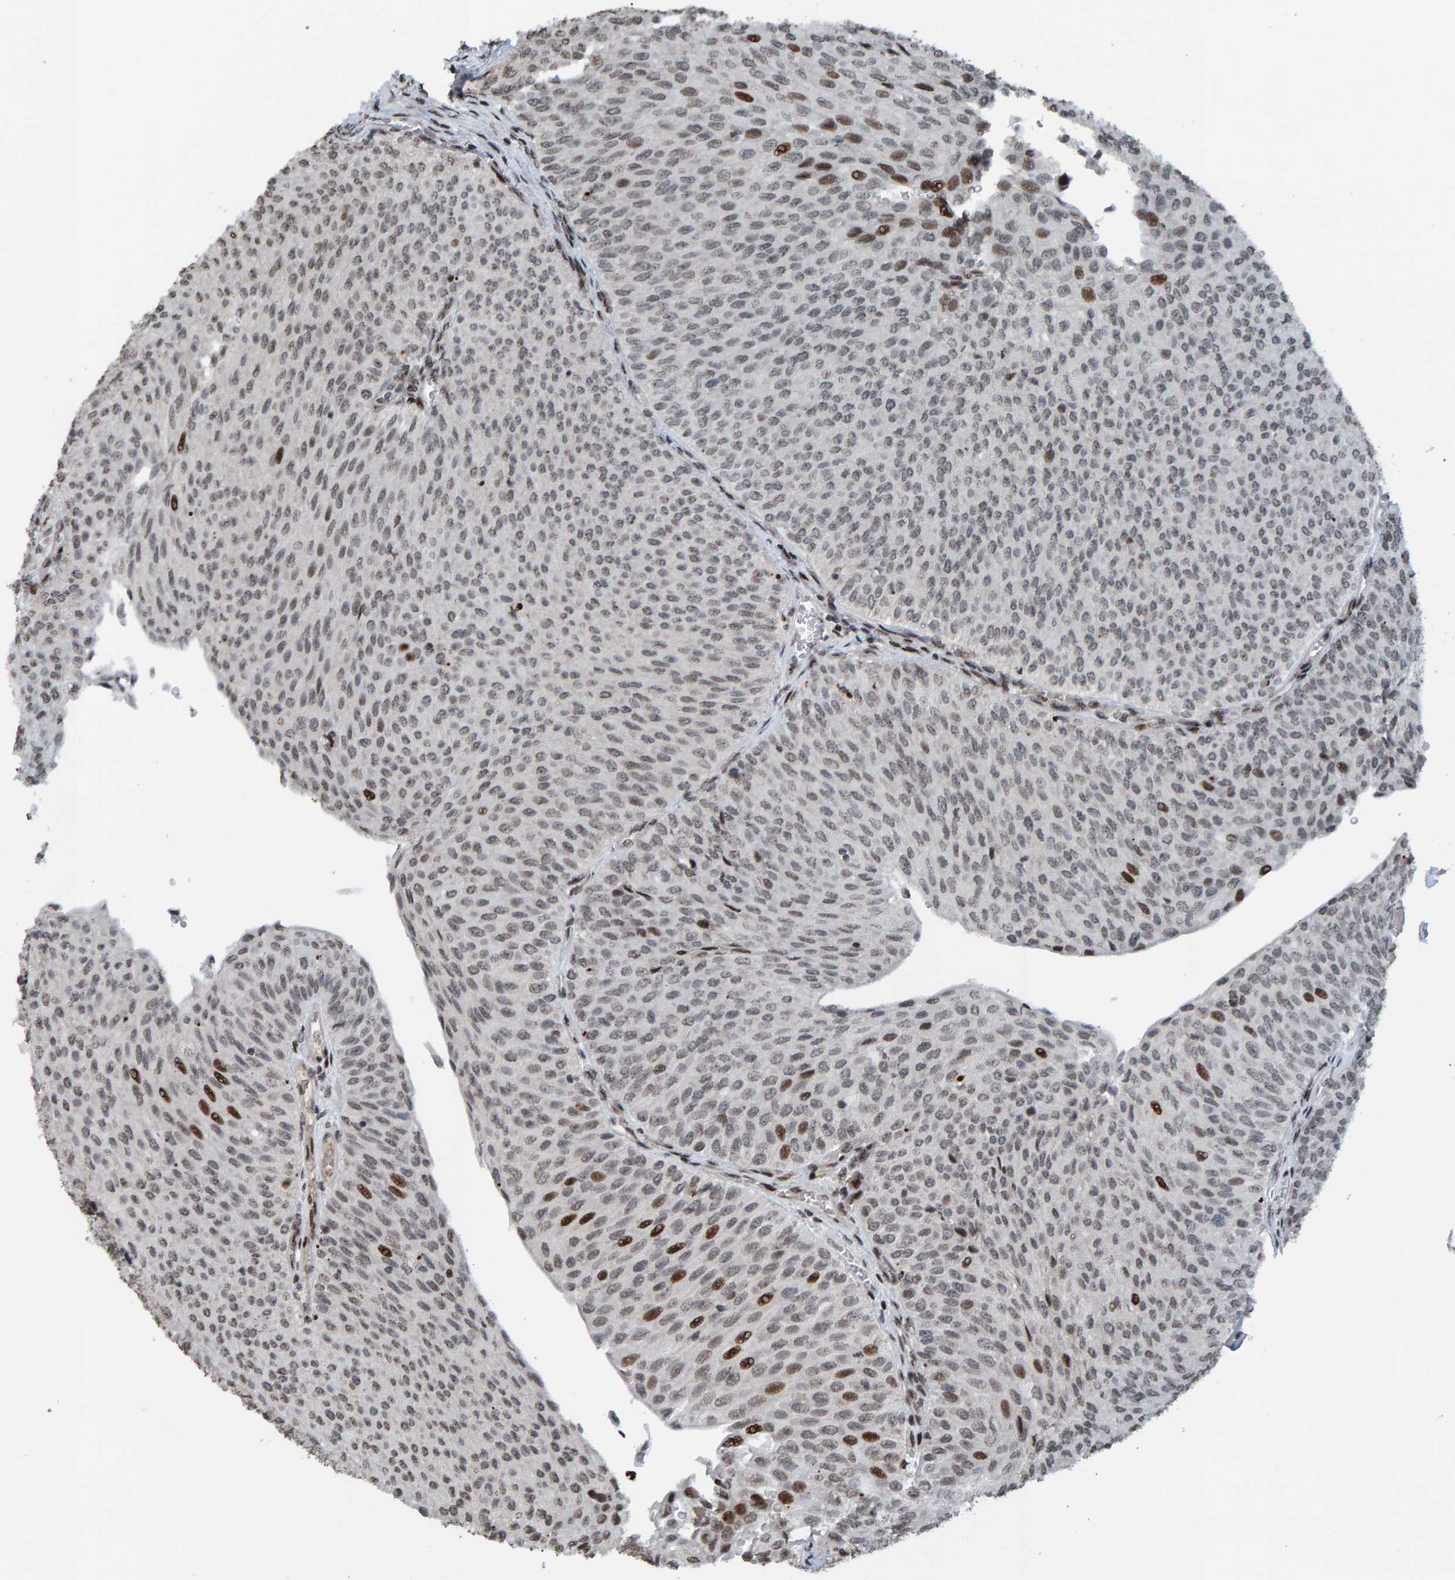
{"staining": {"intensity": "moderate", "quantity": "<25%", "location": "nuclear"}, "tissue": "urothelial cancer", "cell_type": "Tumor cells", "image_type": "cancer", "snomed": [{"axis": "morphology", "description": "Urothelial carcinoma, Low grade"}, {"axis": "topography", "description": "Urinary bladder"}], "caption": "A micrograph of human urothelial cancer stained for a protein reveals moderate nuclear brown staining in tumor cells.", "gene": "ZNF366", "patient": {"sex": "male", "age": 78}}